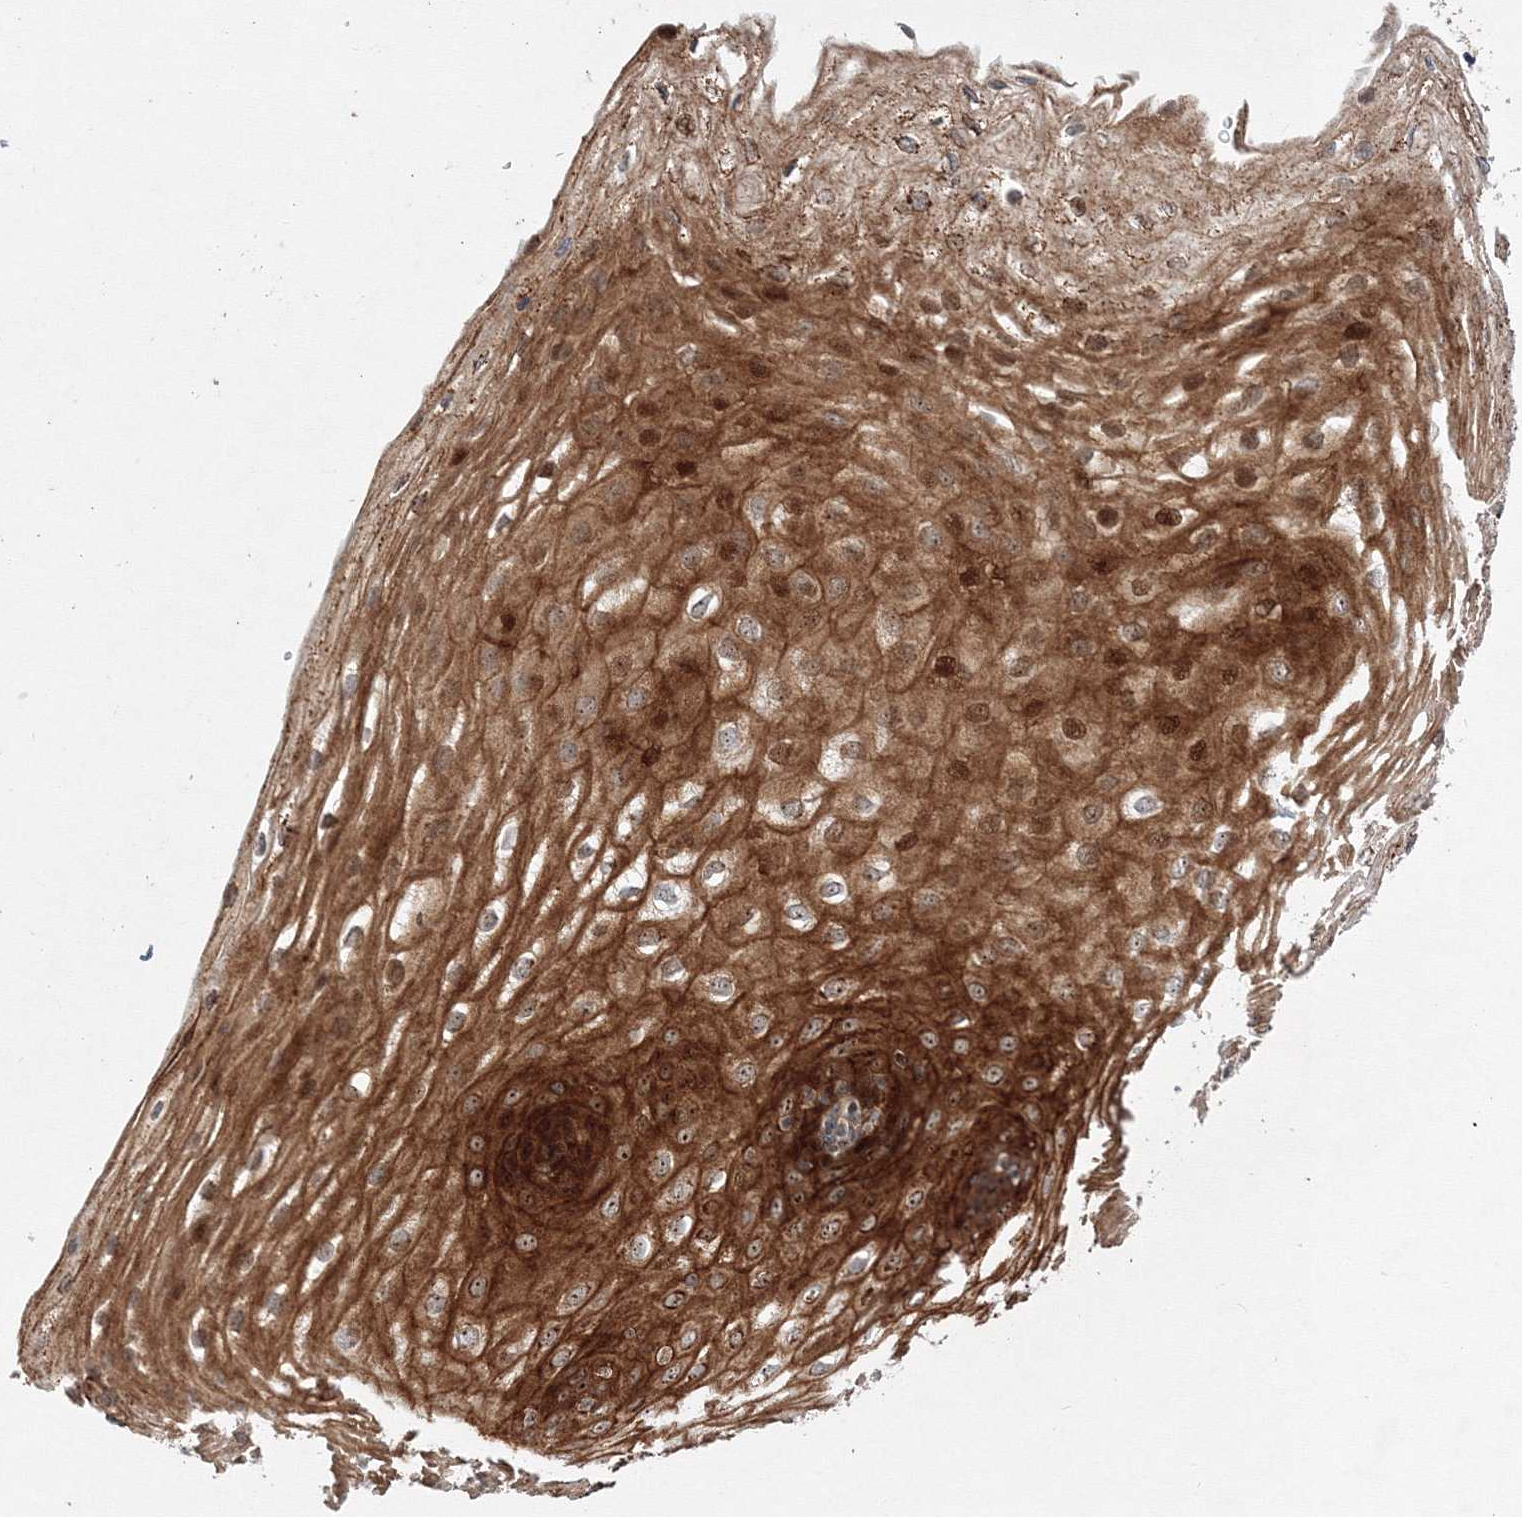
{"staining": {"intensity": "strong", "quantity": ">75%", "location": "cytoplasmic/membranous,nuclear"}, "tissue": "esophagus", "cell_type": "Squamous epithelial cells", "image_type": "normal", "snomed": [{"axis": "morphology", "description": "Normal tissue, NOS"}, {"axis": "topography", "description": "Esophagus"}], "caption": "Immunohistochemical staining of unremarkable human esophagus exhibits high levels of strong cytoplasmic/membranous,nuclear expression in about >75% of squamous epithelial cells.", "gene": "ANKAR", "patient": {"sex": "female", "age": 66}}